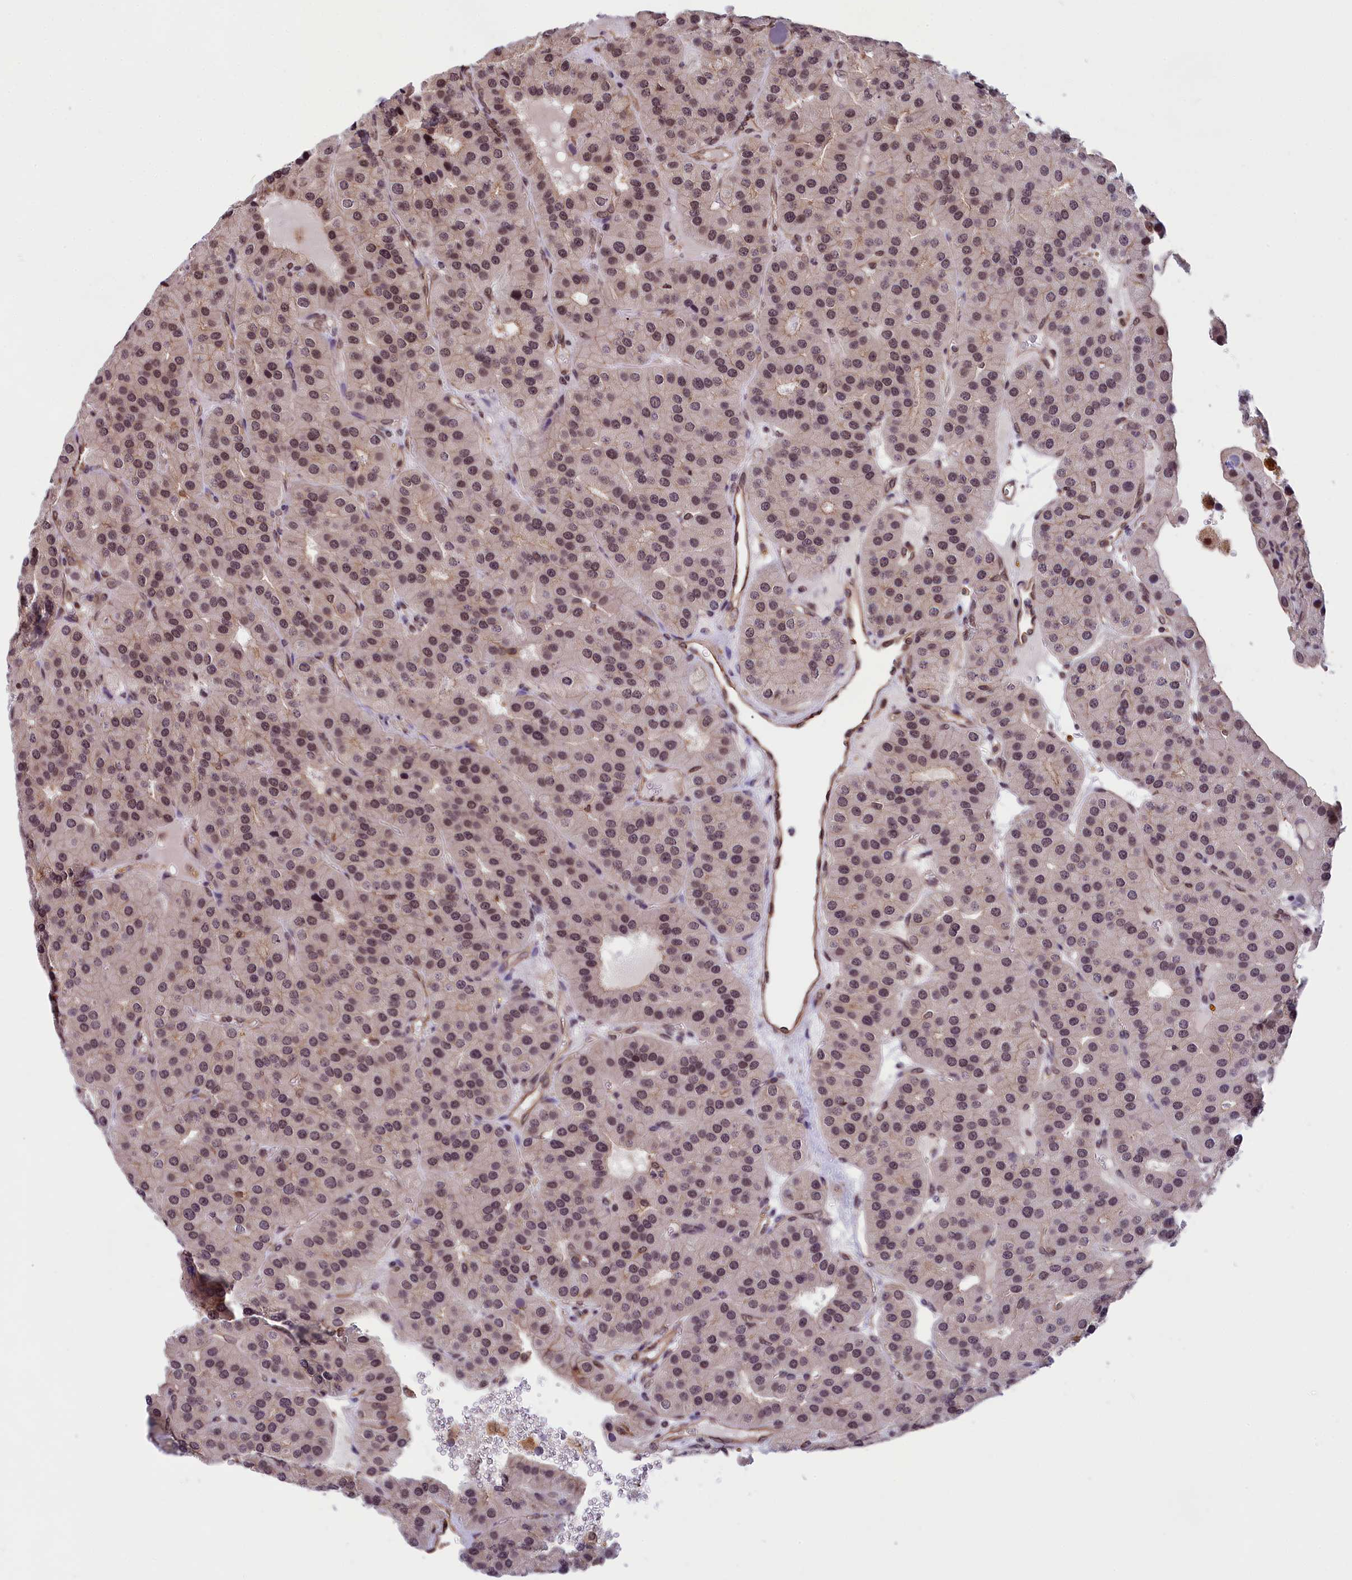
{"staining": {"intensity": "moderate", "quantity": "<25%", "location": "nuclear"}, "tissue": "parathyroid gland", "cell_type": "Glandular cells", "image_type": "normal", "snomed": [{"axis": "morphology", "description": "Normal tissue, NOS"}, {"axis": "morphology", "description": "Adenoma, NOS"}, {"axis": "topography", "description": "Parathyroid gland"}], "caption": "IHC photomicrograph of normal parathyroid gland: parathyroid gland stained using immunohistochemistry (IHC) reveals low levels of moderate protein expression localized specifically in the nuclear of glandular cells, appearing as a nuclear brown color.", "gene": "ZC3H4", "patient": {"sex": "female", "age": 86}}